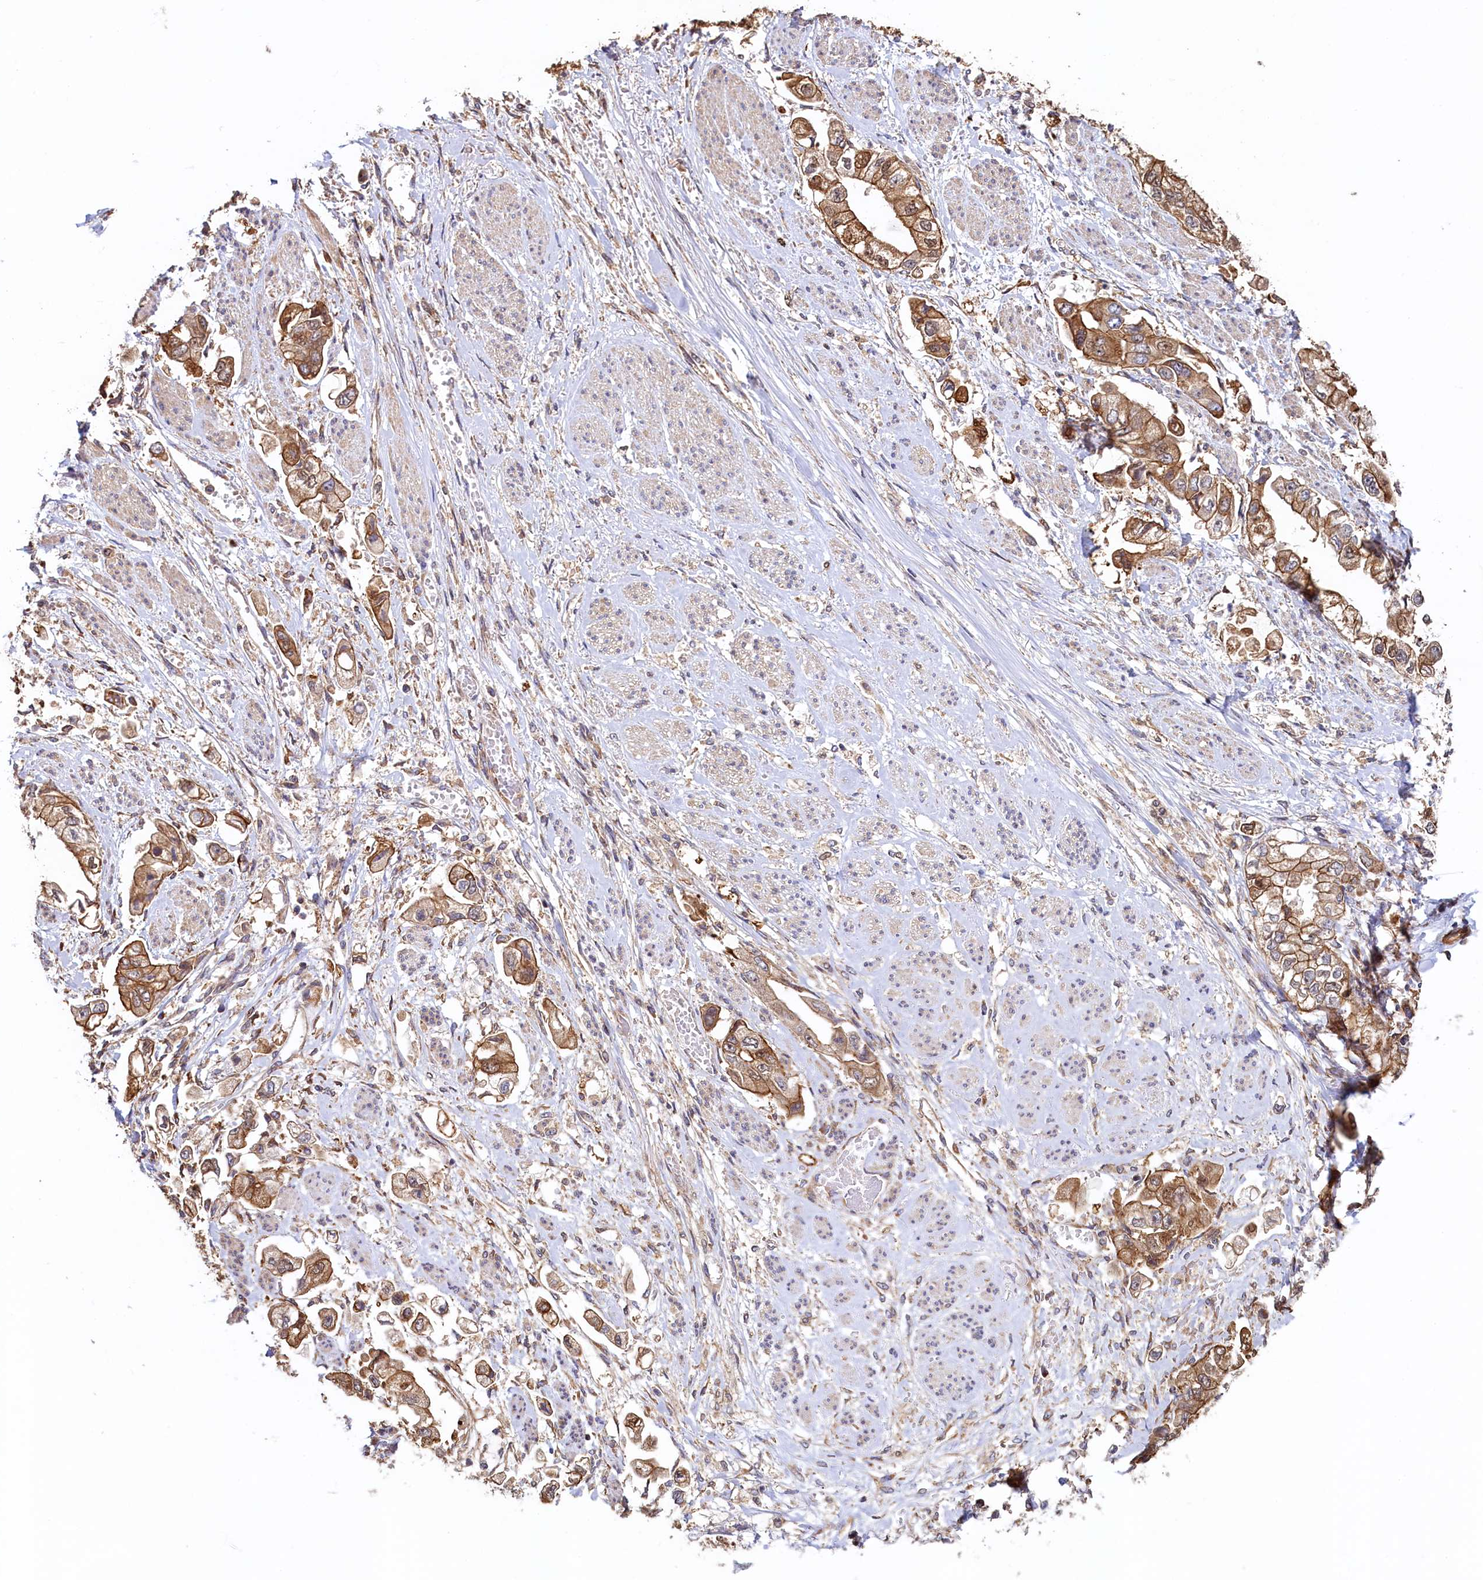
{"staining": {"intensity": "moderate", "quantity": ">75%", "location": "cytoplasmic/membranous"}, "tissue": "stomach cancer", "cell_type": "Tumor cells", "image_type": "cancer", "snomed": [{"axis": "morphology", "description": "Adenocarcinoma, NOS"}, {"axis": "topography", "description": "Stomach"}], "caption": "A medium amount of moderate cytoplasmic/membranous staining is identified in about >75% of tumor cells in stomach cancer (adenocarcinoma) tissue.", "gene": "ATXN2L", "patient": {"sex": "male", "age": 62}}